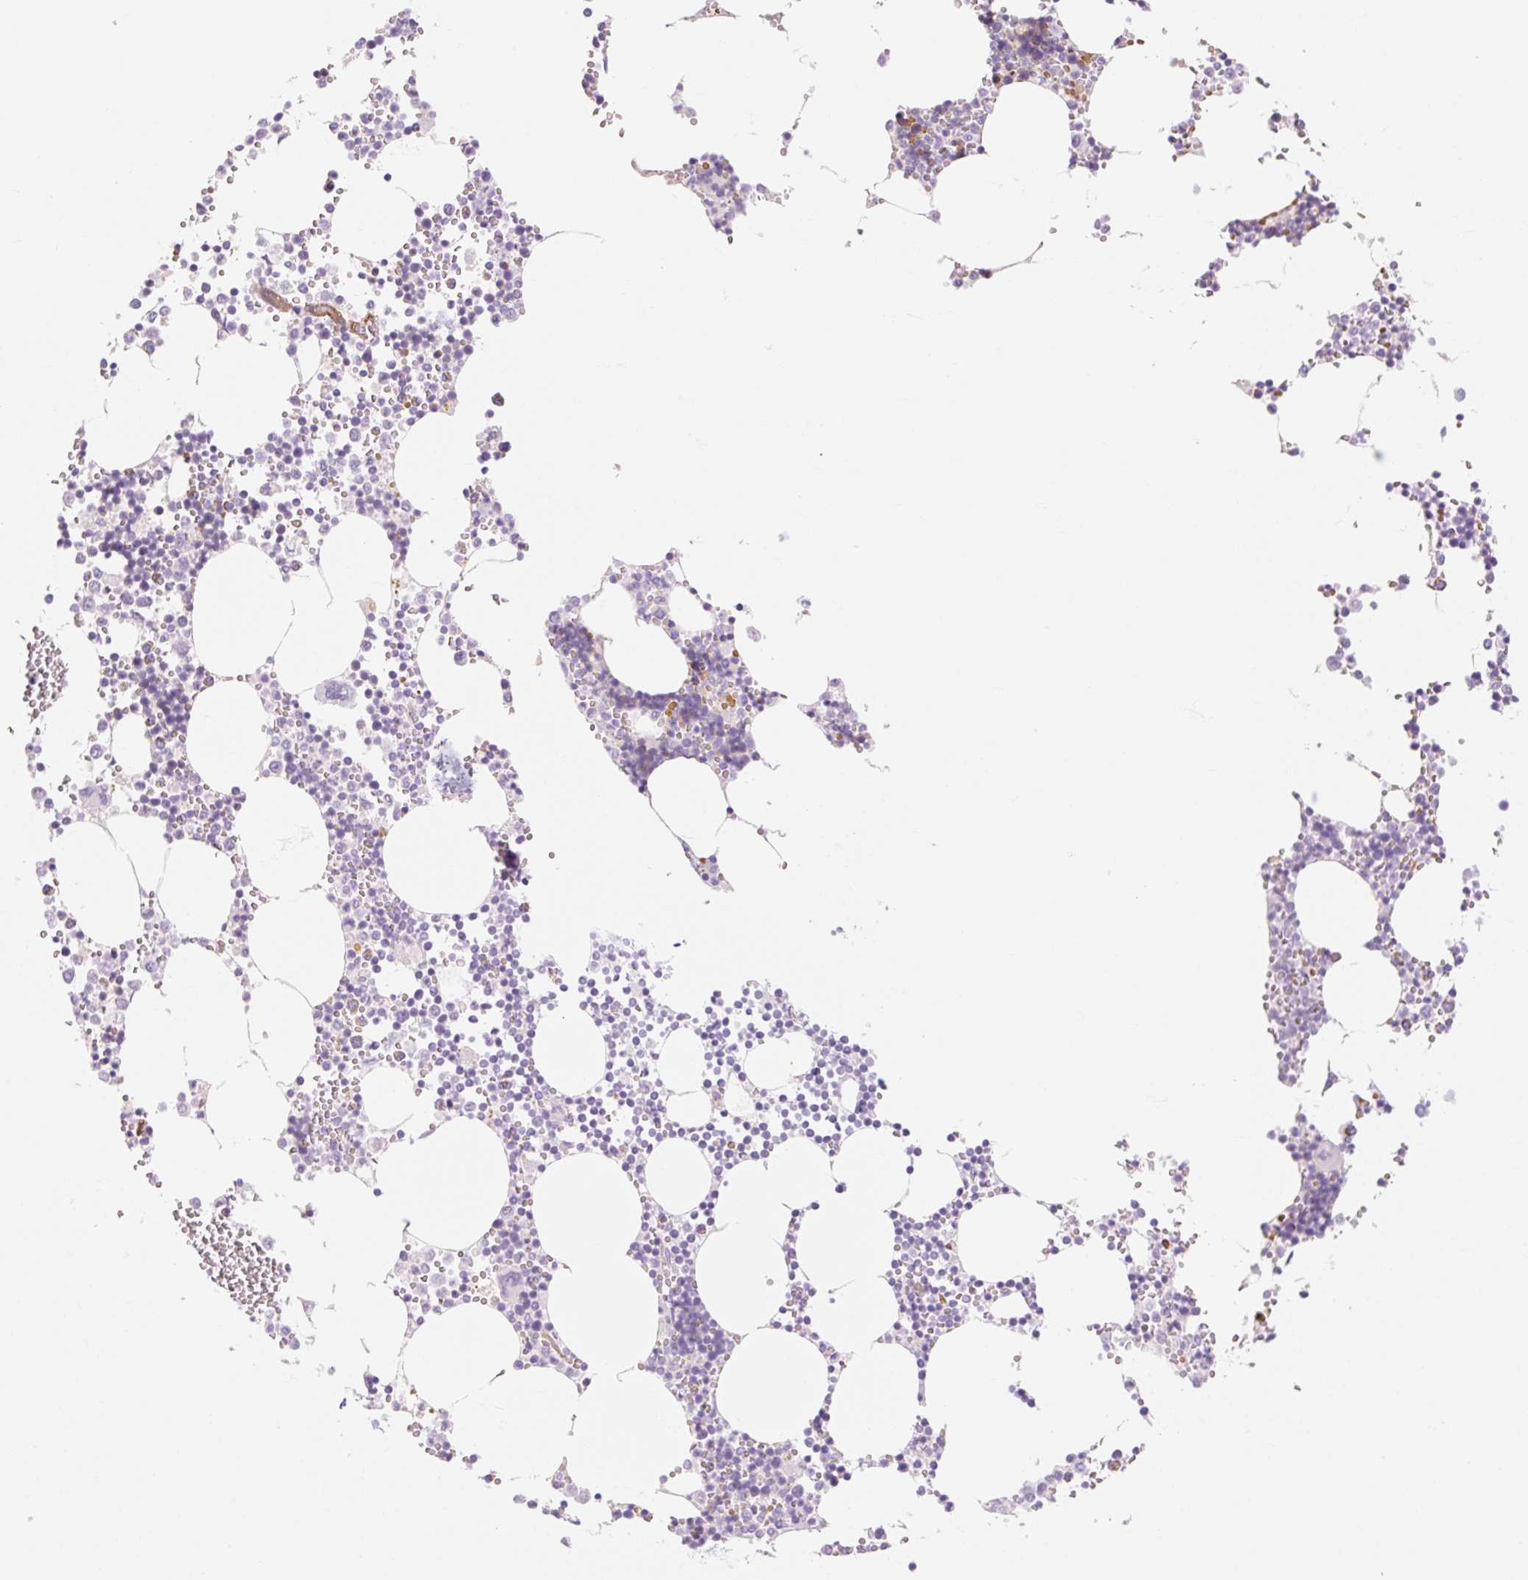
{"staining": {"intensity": "moderate", "quantity": "<25%", "location": "cytoplasmic/membranous"}, "tissue": "bone marrow", "cell_type": "Hematopoietic cells", "image_type": "normal", "snomed": [{"axis": "morphology", "description": "Normal tissue, NOS"}, {"axis": "topography", "description": "Bone marrow"}], "caption": "The histopathology image reveals staining of unremarkable bone marrow, revealing moderate cytoplasmic/membranous protein positivity (brown color) within hematopoietic cells.", "gene": "TAF1L", "patient": {"sex": "male", "age": 54}}